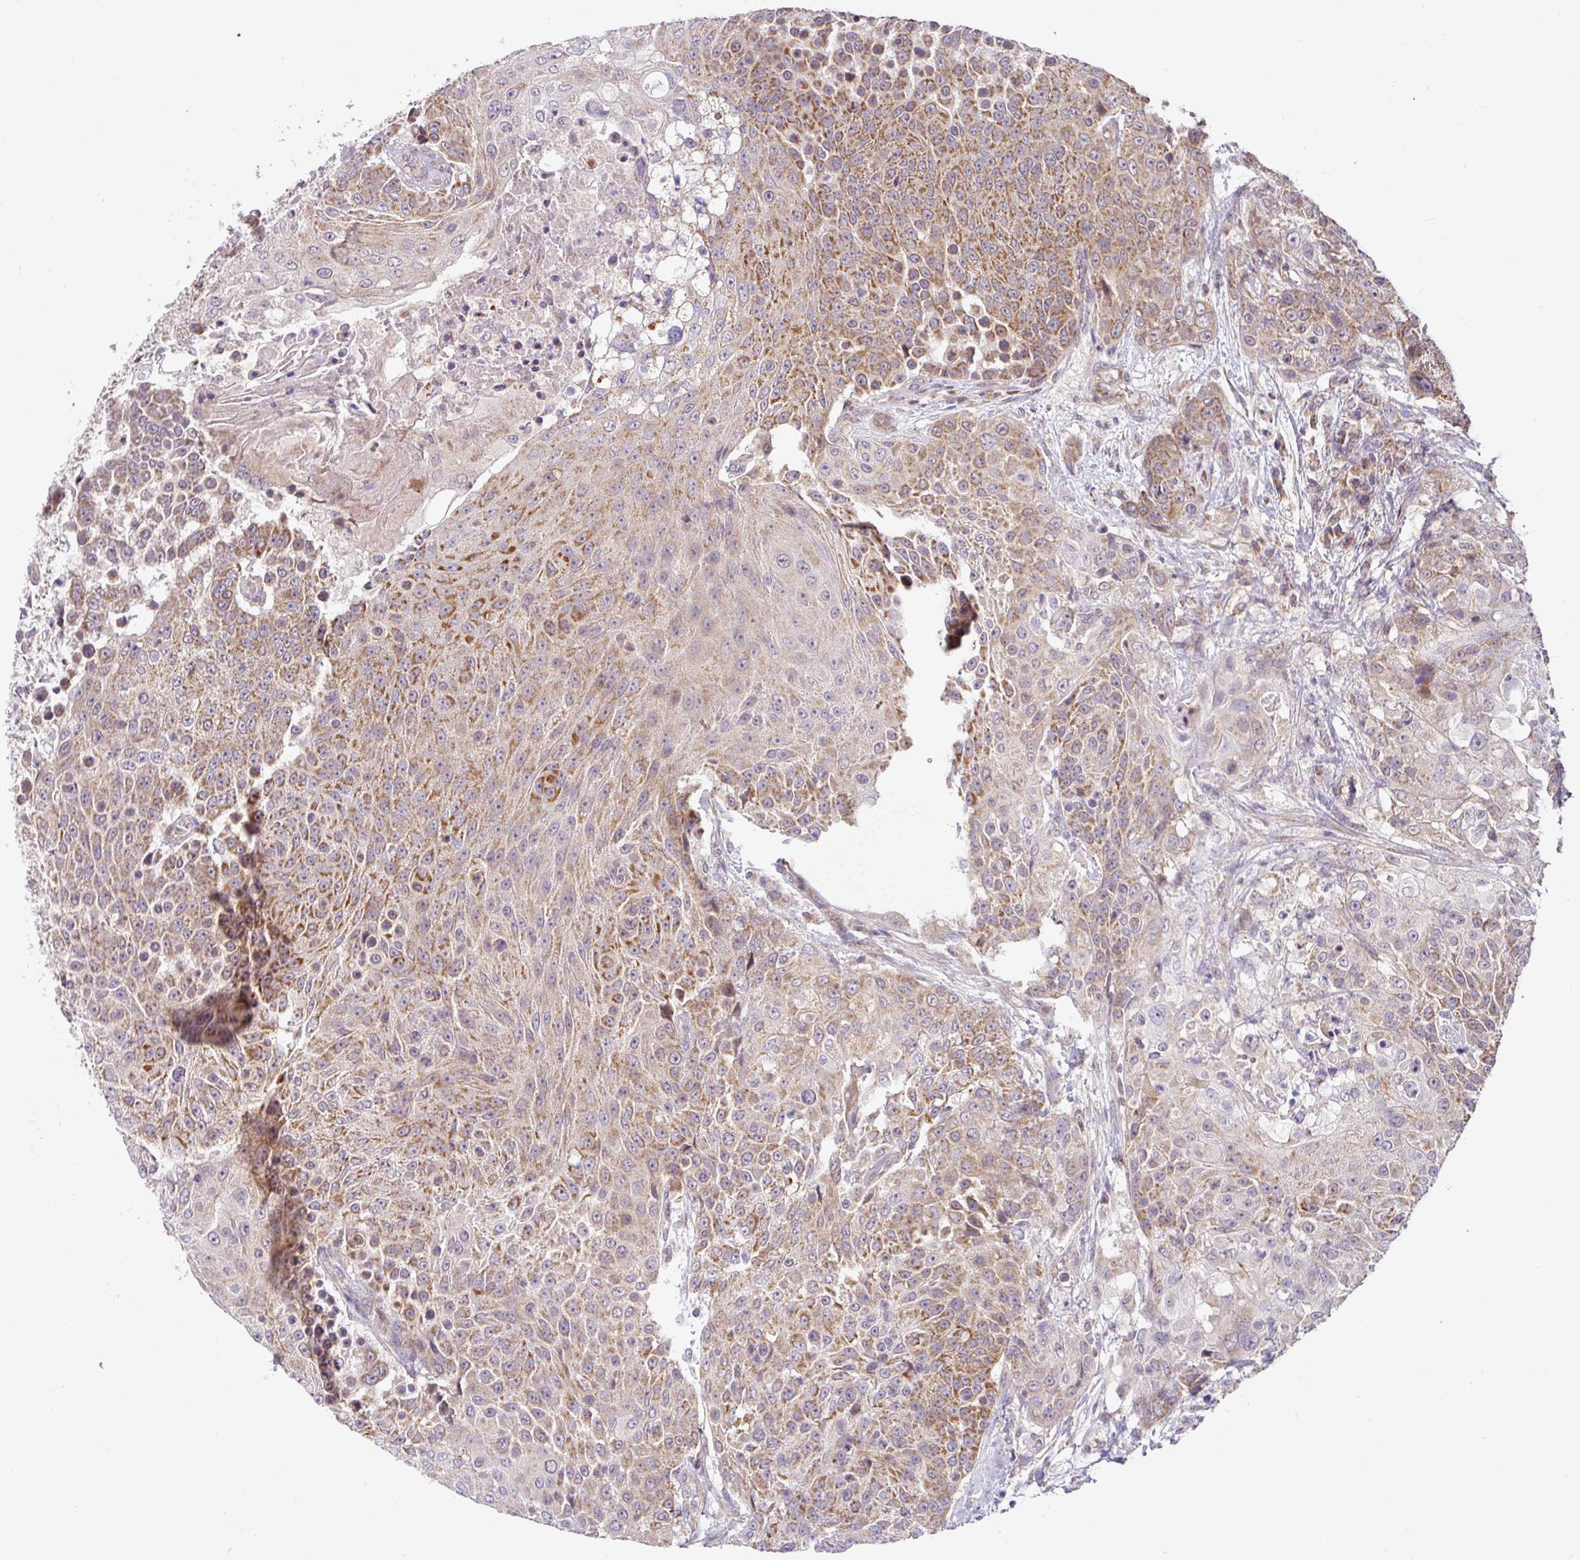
{"staining": {"intensity": "moderate", "quantity": ">75%", "location": "cytoplasmic/membranous"}, "tissue": "urothelial cancer", "cell_type": "Tumor cells", "image_type": "cancer", "snomed": [{"axis": "morphology", "description": "Urothelial carcinoma, High grade"}, {"axis": "topography", "description": "Urinary bladder"}], "caption": "About >75% of tumor cells in high-grade urothelial carcinoma show moderate cytoplasmic/membranous protein expression as visualized by brown immunohistochemical staining.", "gene": "SARS2", "patient": {"sex": "female", "age": 63}}